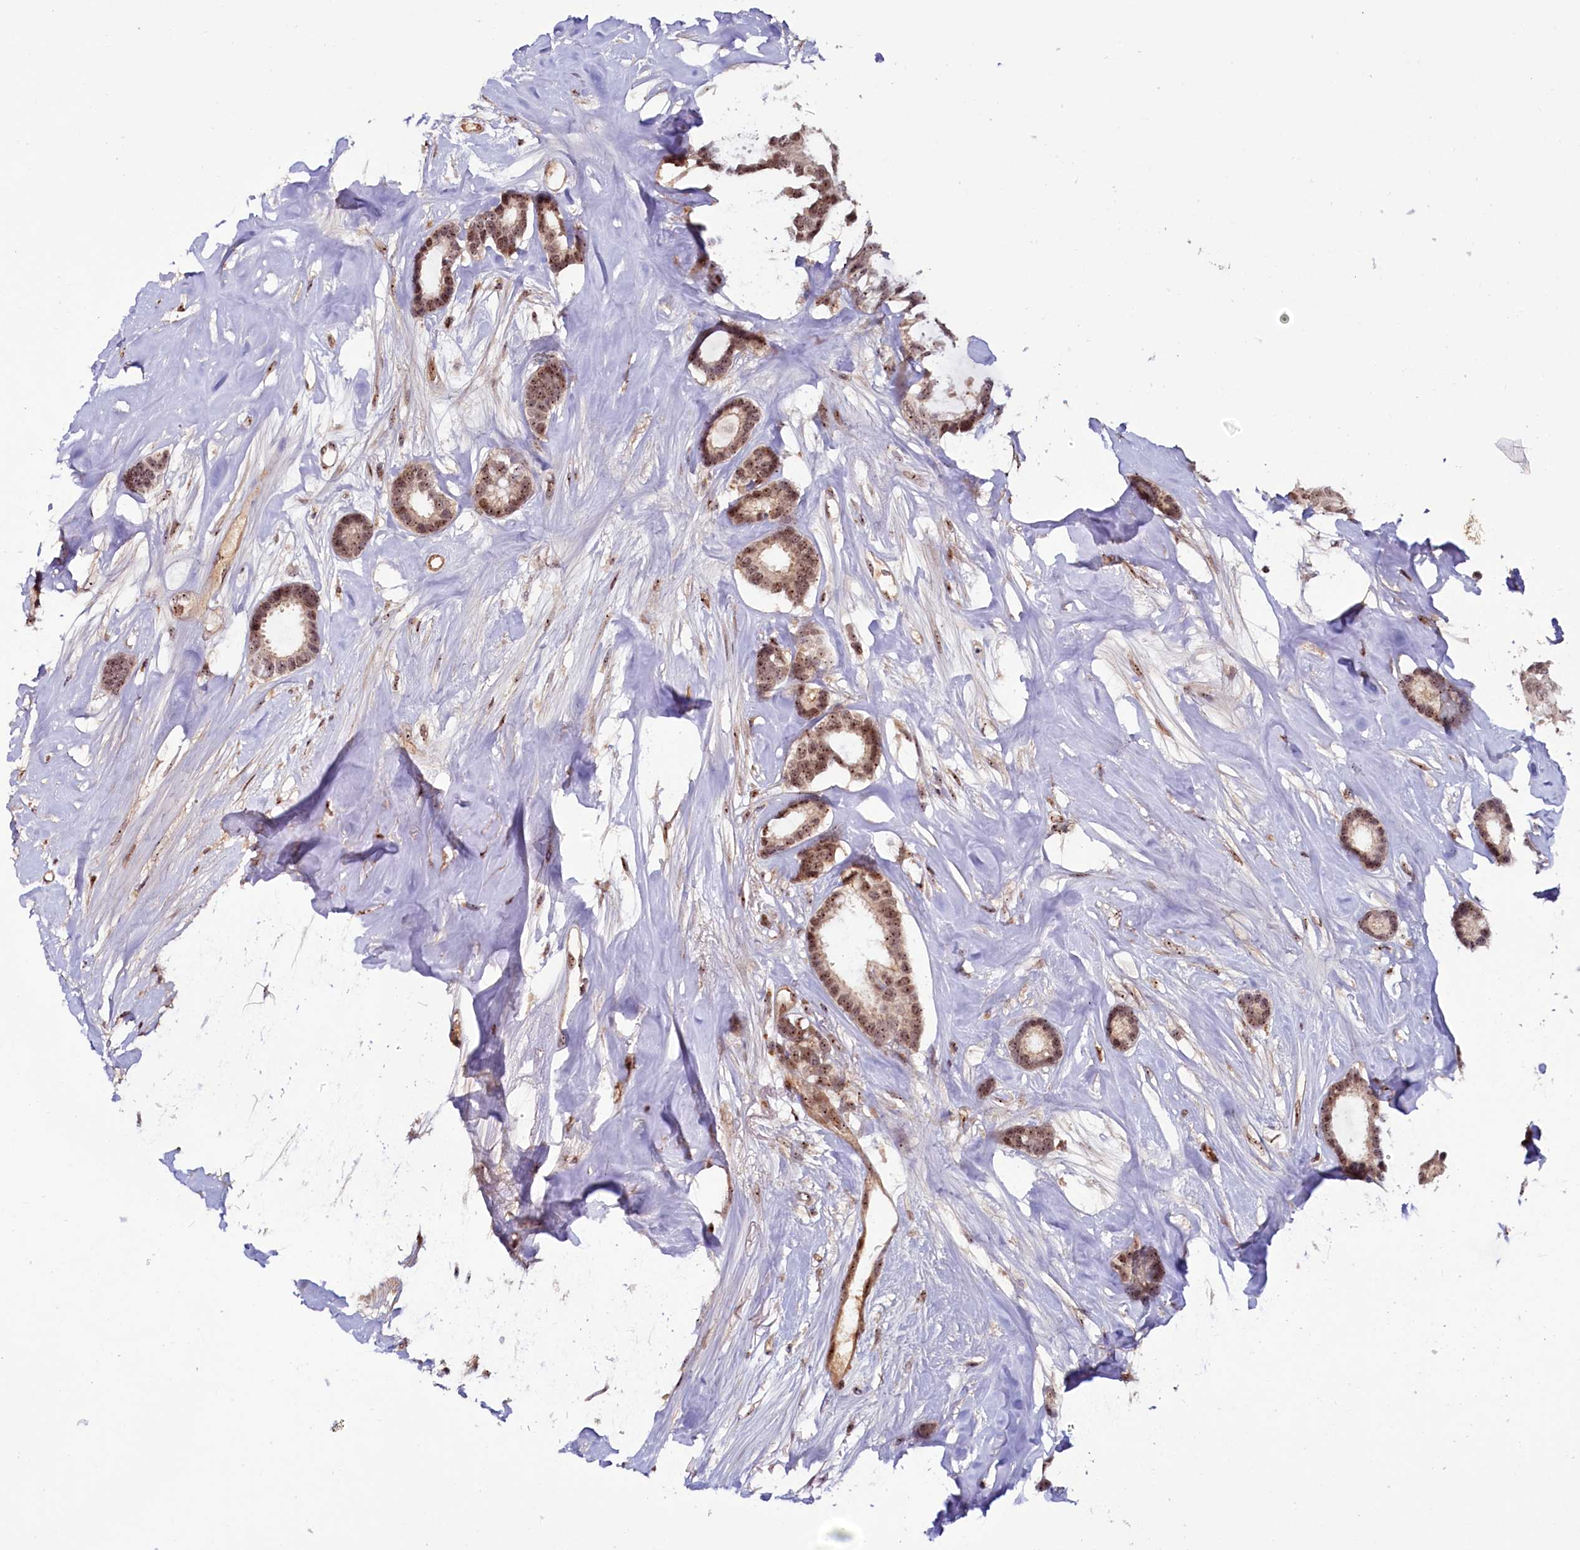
{"staining": {"intensity": "moderate", "quantity": ">75%", "location": "nuclear"}, "tissue": "breast cancer", "cell_type": "Tumor cells", "image_type": "cancer", "snomed": [{"axis": "morphology", "description": "Duct carcinoma"}, {"axis": "topography", "description": "Breast"}], "caption": "A histopathology image showing moderate nuclear expression in about >75% of tumor cells in breast cancer, as visualized by brown immunohistochemical staining.", "gene": "TCOF1", "patient": {"sex": "female", "age": 87}}